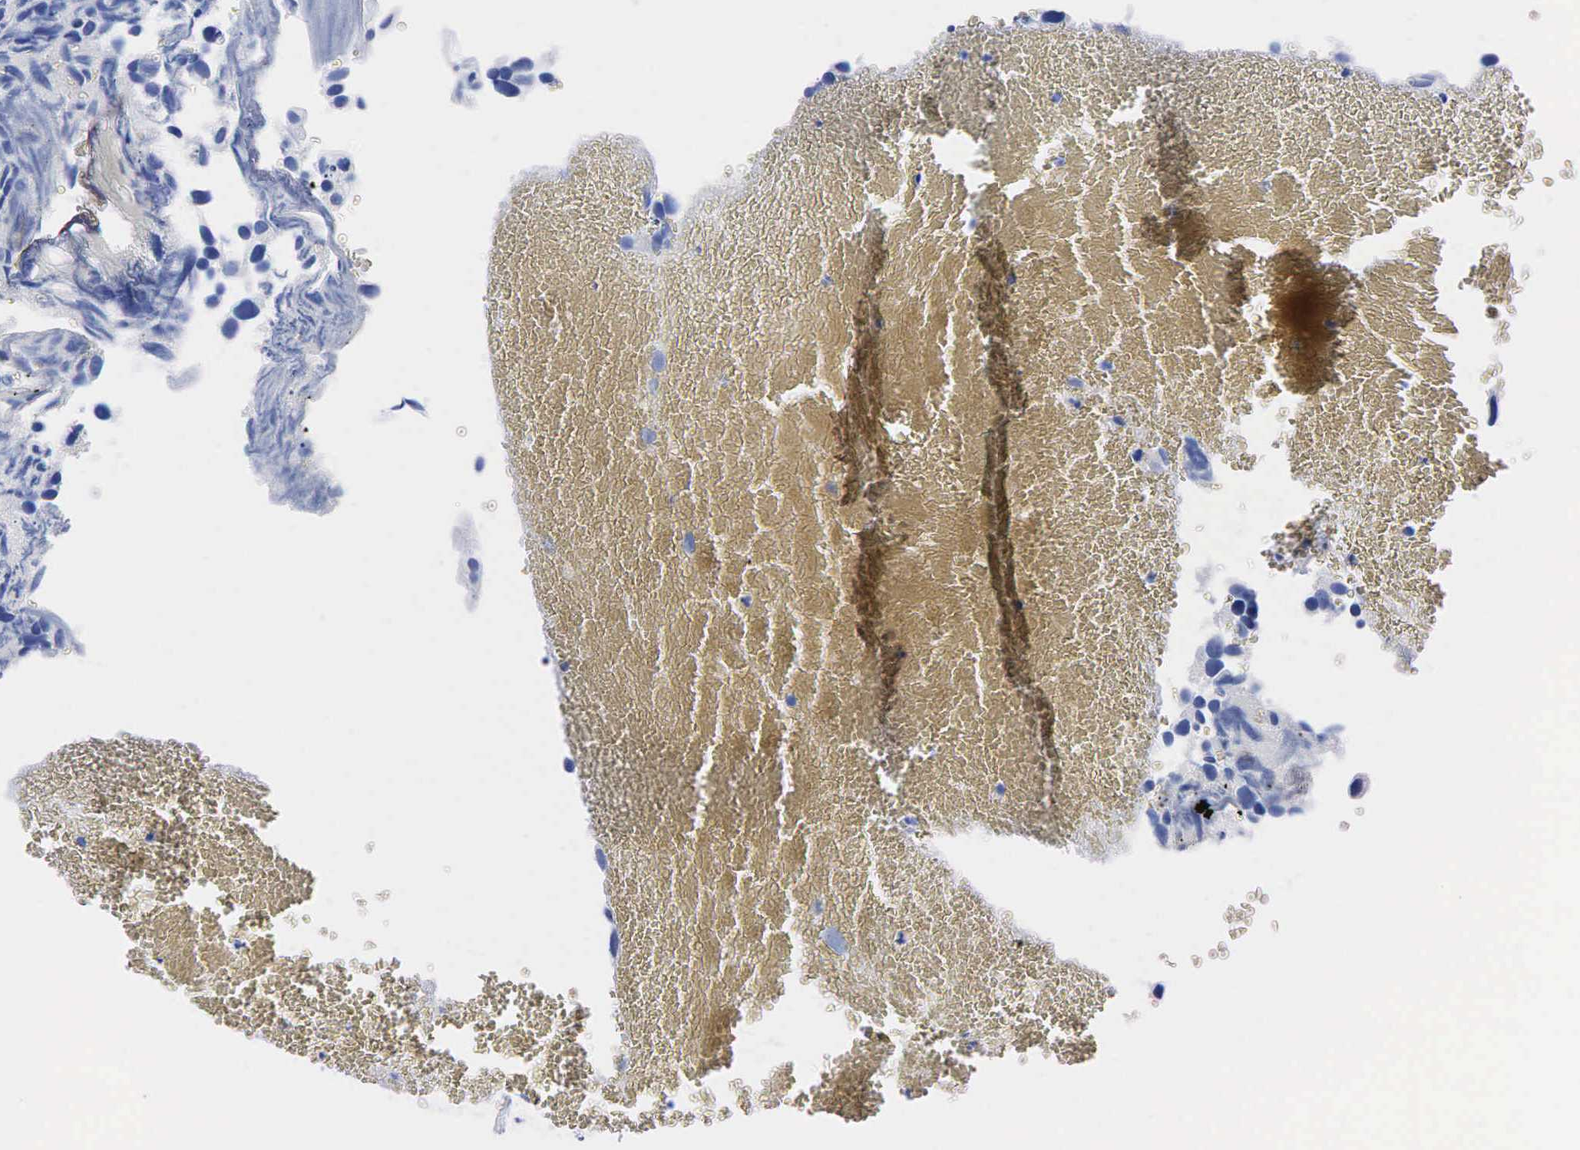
{"staining": {"intensity": "negative", "quantity": "none", "location": "none"}, "tissue": "urothelial cancer", "cell_type": "Tumor cells", "image_type": "cancer", "snomed": [{"axis": "morphology", "description": "Urothelial carcinoma, High grade"}, {"axis": "topography", "description": "Urinary bladder"}], "caption": "DAB (3,3'-diaminobenzidine) immunohistochemical staining of high-grade urothelial carcinoma reveals no significant positivity in tumor cells.", "gene": "PTH", "patient": {"sex": "male", "age": 72}}